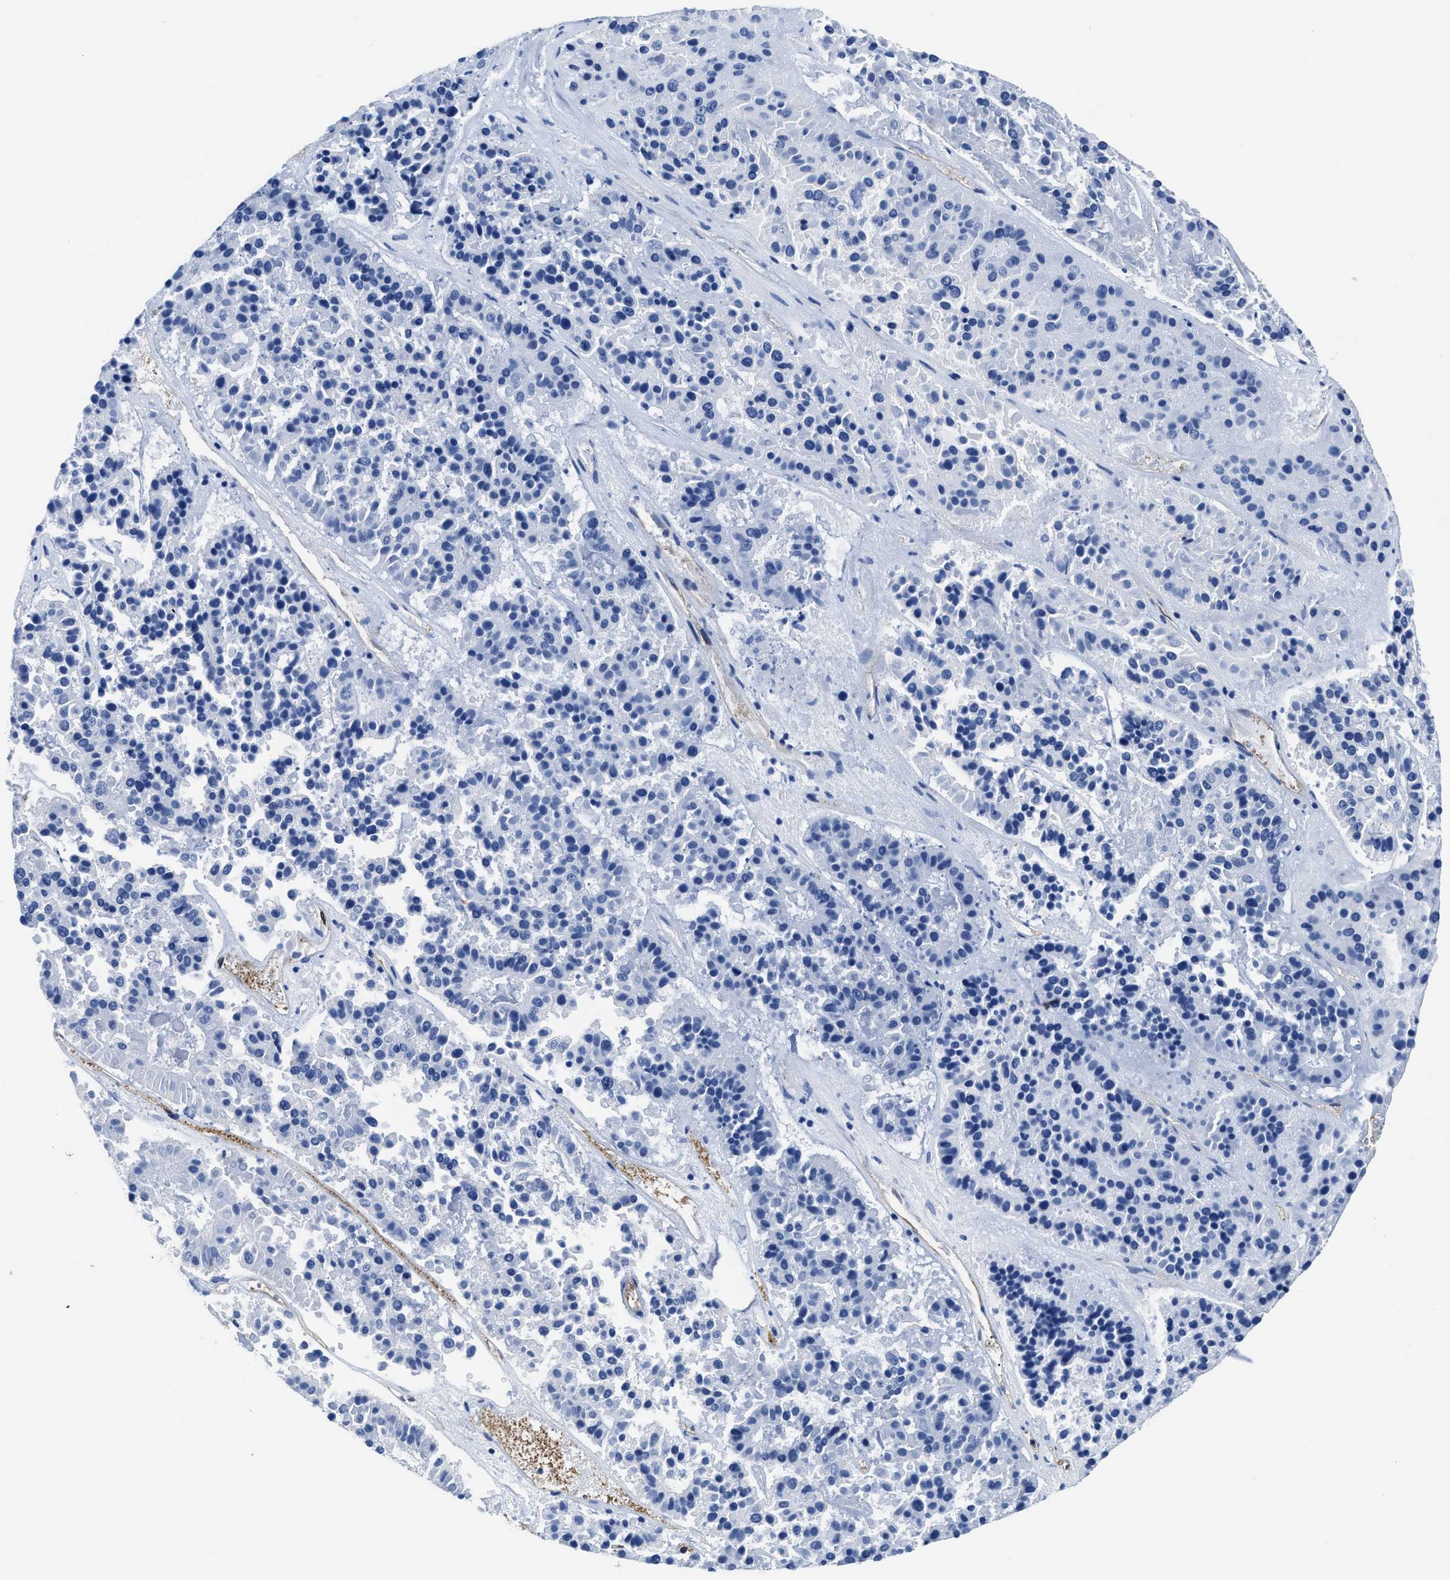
{"staining": {"intensity": "negative", "quantity": "none", "location": "none"}, "tissue": "pancreatic cancer", "cell_type": "Tumor cells", "image_type": "cancer", "snomed": [{"axis": "morphology", "description": "Adenocarcinoma, NOS"}, {"axis": "topography", "description": "Pancreas"}], "caption": "IHC of pancreatic cancer (adenocarcinoma) exhibits no positivity in tumor cells.", "gene": "AQP1", "patient": {"sex": "male", "age": 50}}